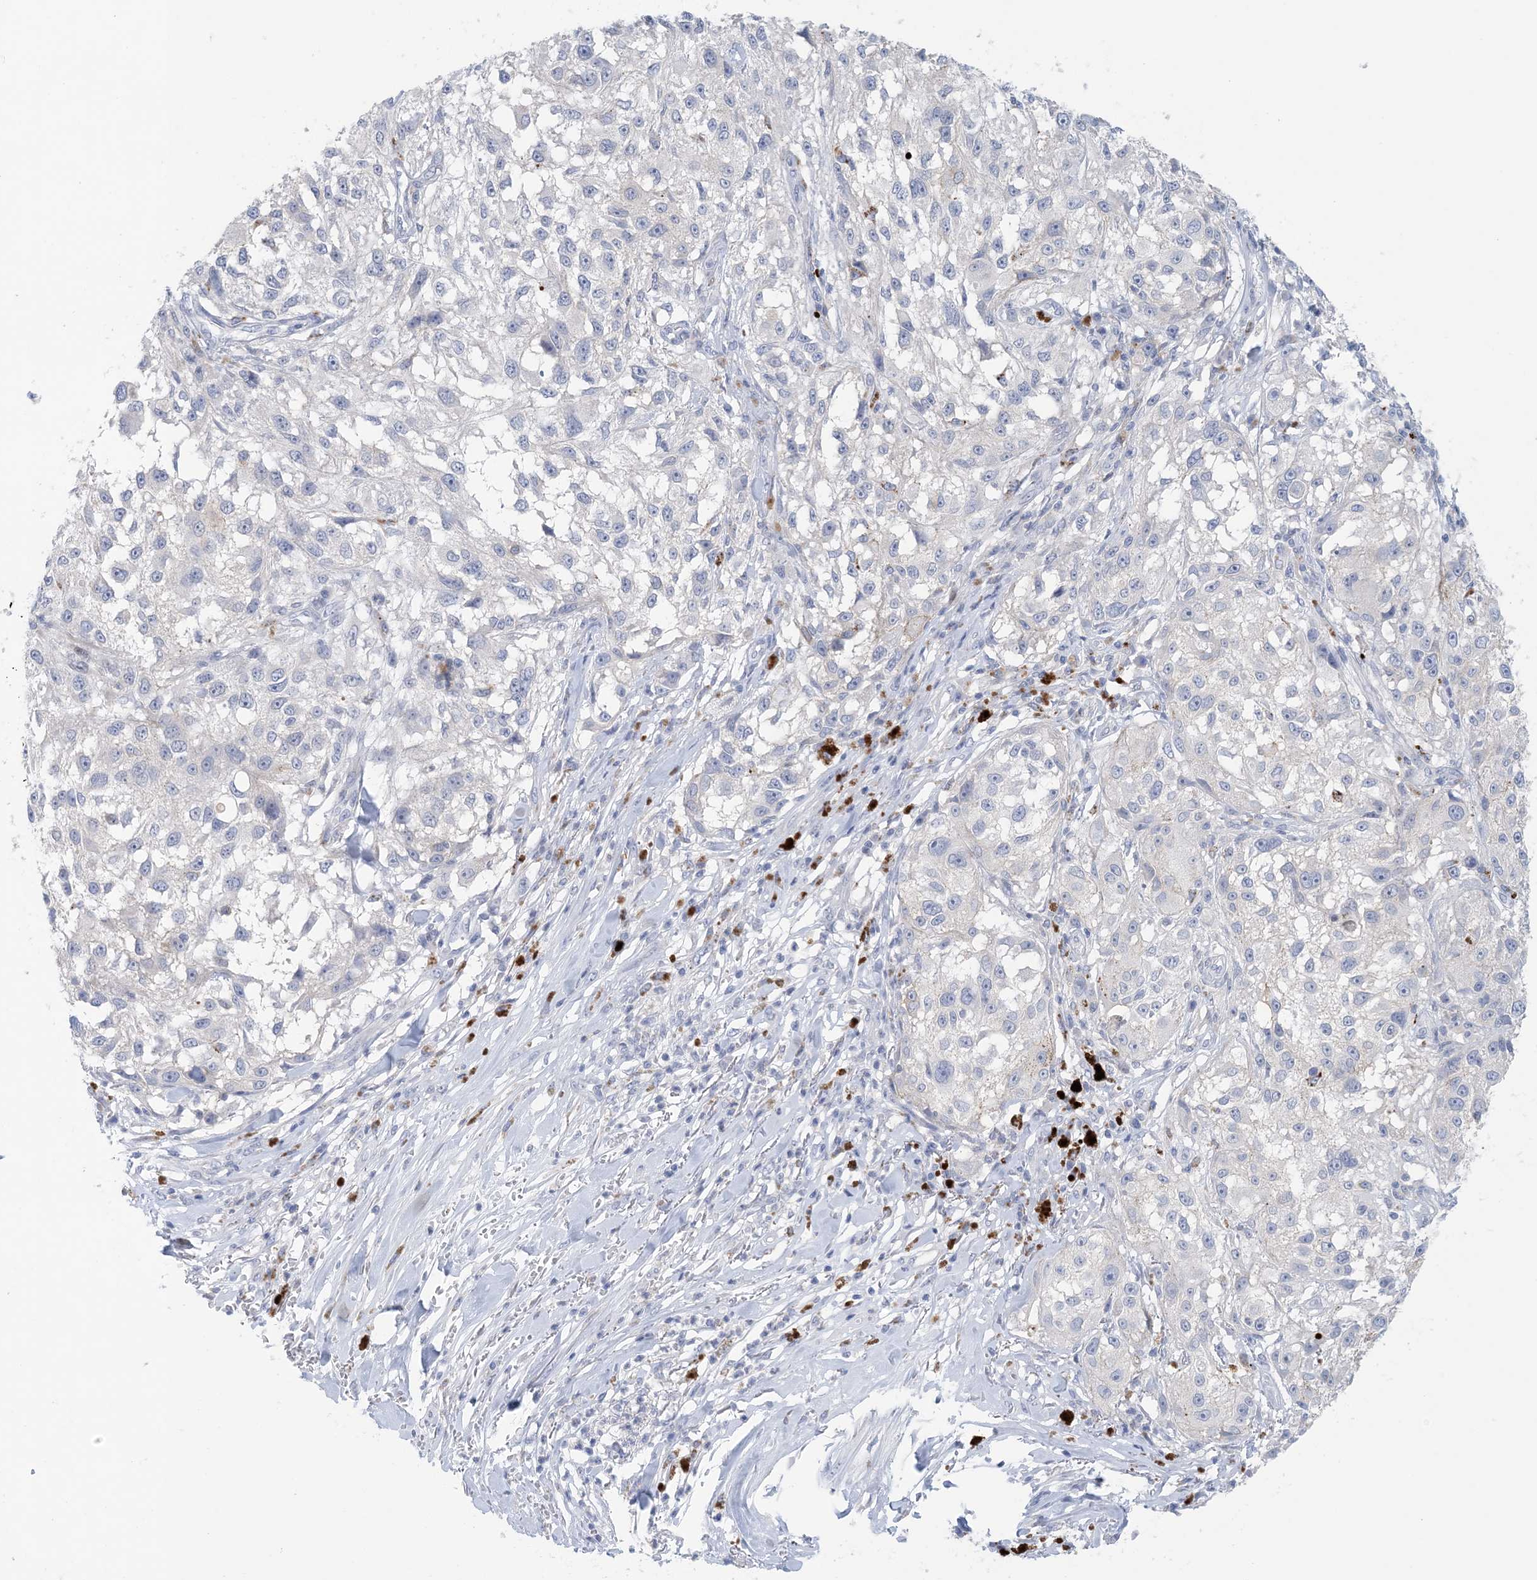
{"staining": {"intensity": "negative", "quantity": "none", "location": "none"}, "tissue": "melanoma", "cell_type": "Tumor cells", "image_type": "cancer", "snomed": [{"axis": "morphology", "description": "Necrosis, NOS"}, {"axis": "morphology", "description": "Malignant melanoma, NOS"}, {"axis": "topography", "description": "Skin"}], "caption": "Human melanoma stained for a protein using immunohistochemistry exhibits no staining in tumor cells.", "gene": "GABRG1", "patient": {"sex": "female", "age": 87}}